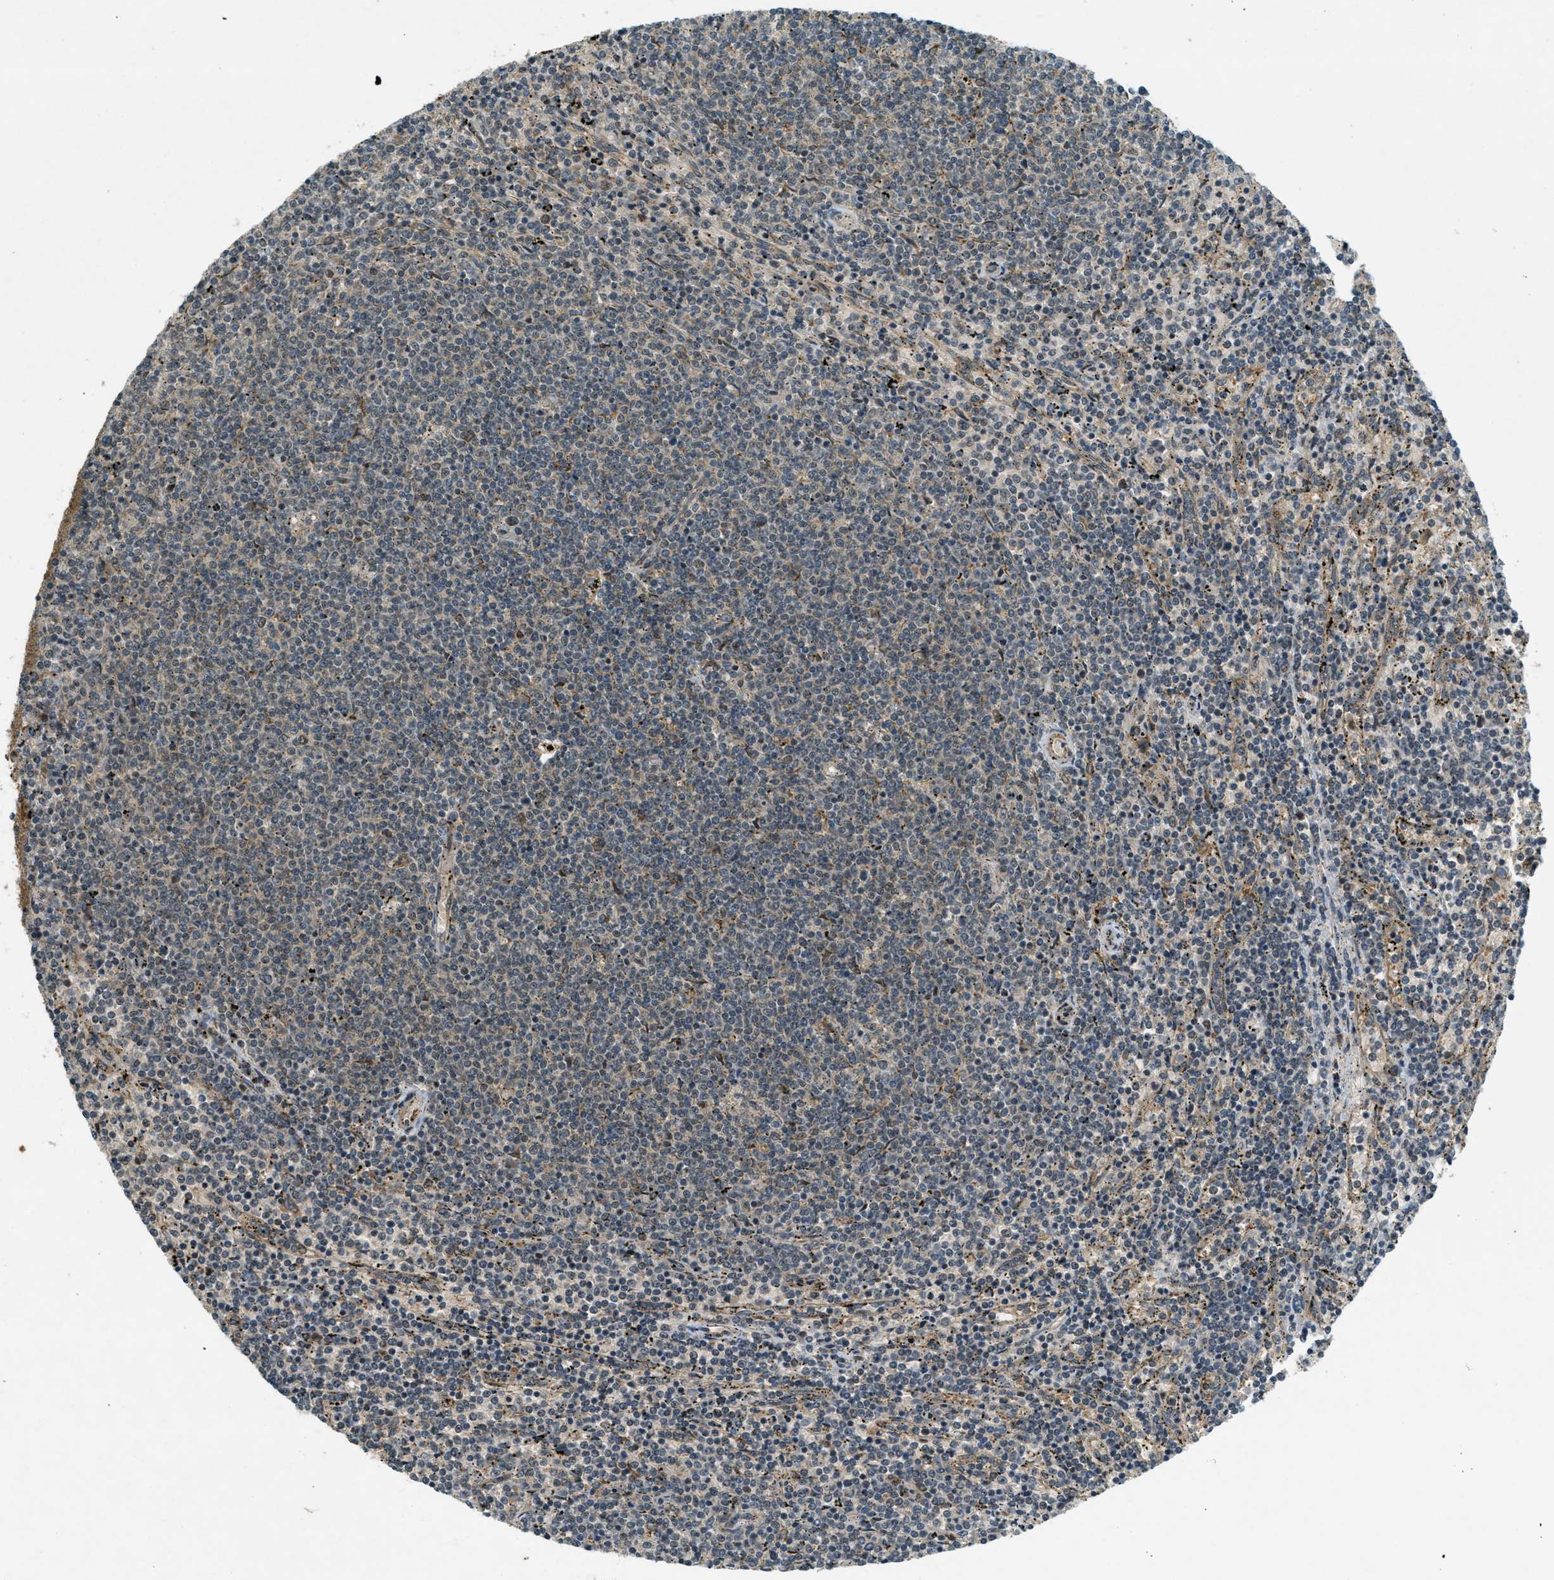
{"staining": {"intensity": "weak", "quantity": "<25%", "location": "cytoplasmic/membranous"}, "tissue": "lymphoma", "cell_type": "Tumor cells", "image_type": "cancer", "snomed": [{"axis": "morphology", "description": "Malignant lymphoma, non-Hodgkin's type, Low grade"}, {"axis": "topography", "description": "Spleen"}], "caption": "This photomicrograph is of lymphoma stained with IHC to label a protein in brown with the nuclei are counter-stained blue. There is no expression in tumor cells. (Immunohistochemistry (ihc), brightfield microscopy, high magnification).", "gene": "EIF2AK3", "patient": {"sex": "female", "age": 50}}